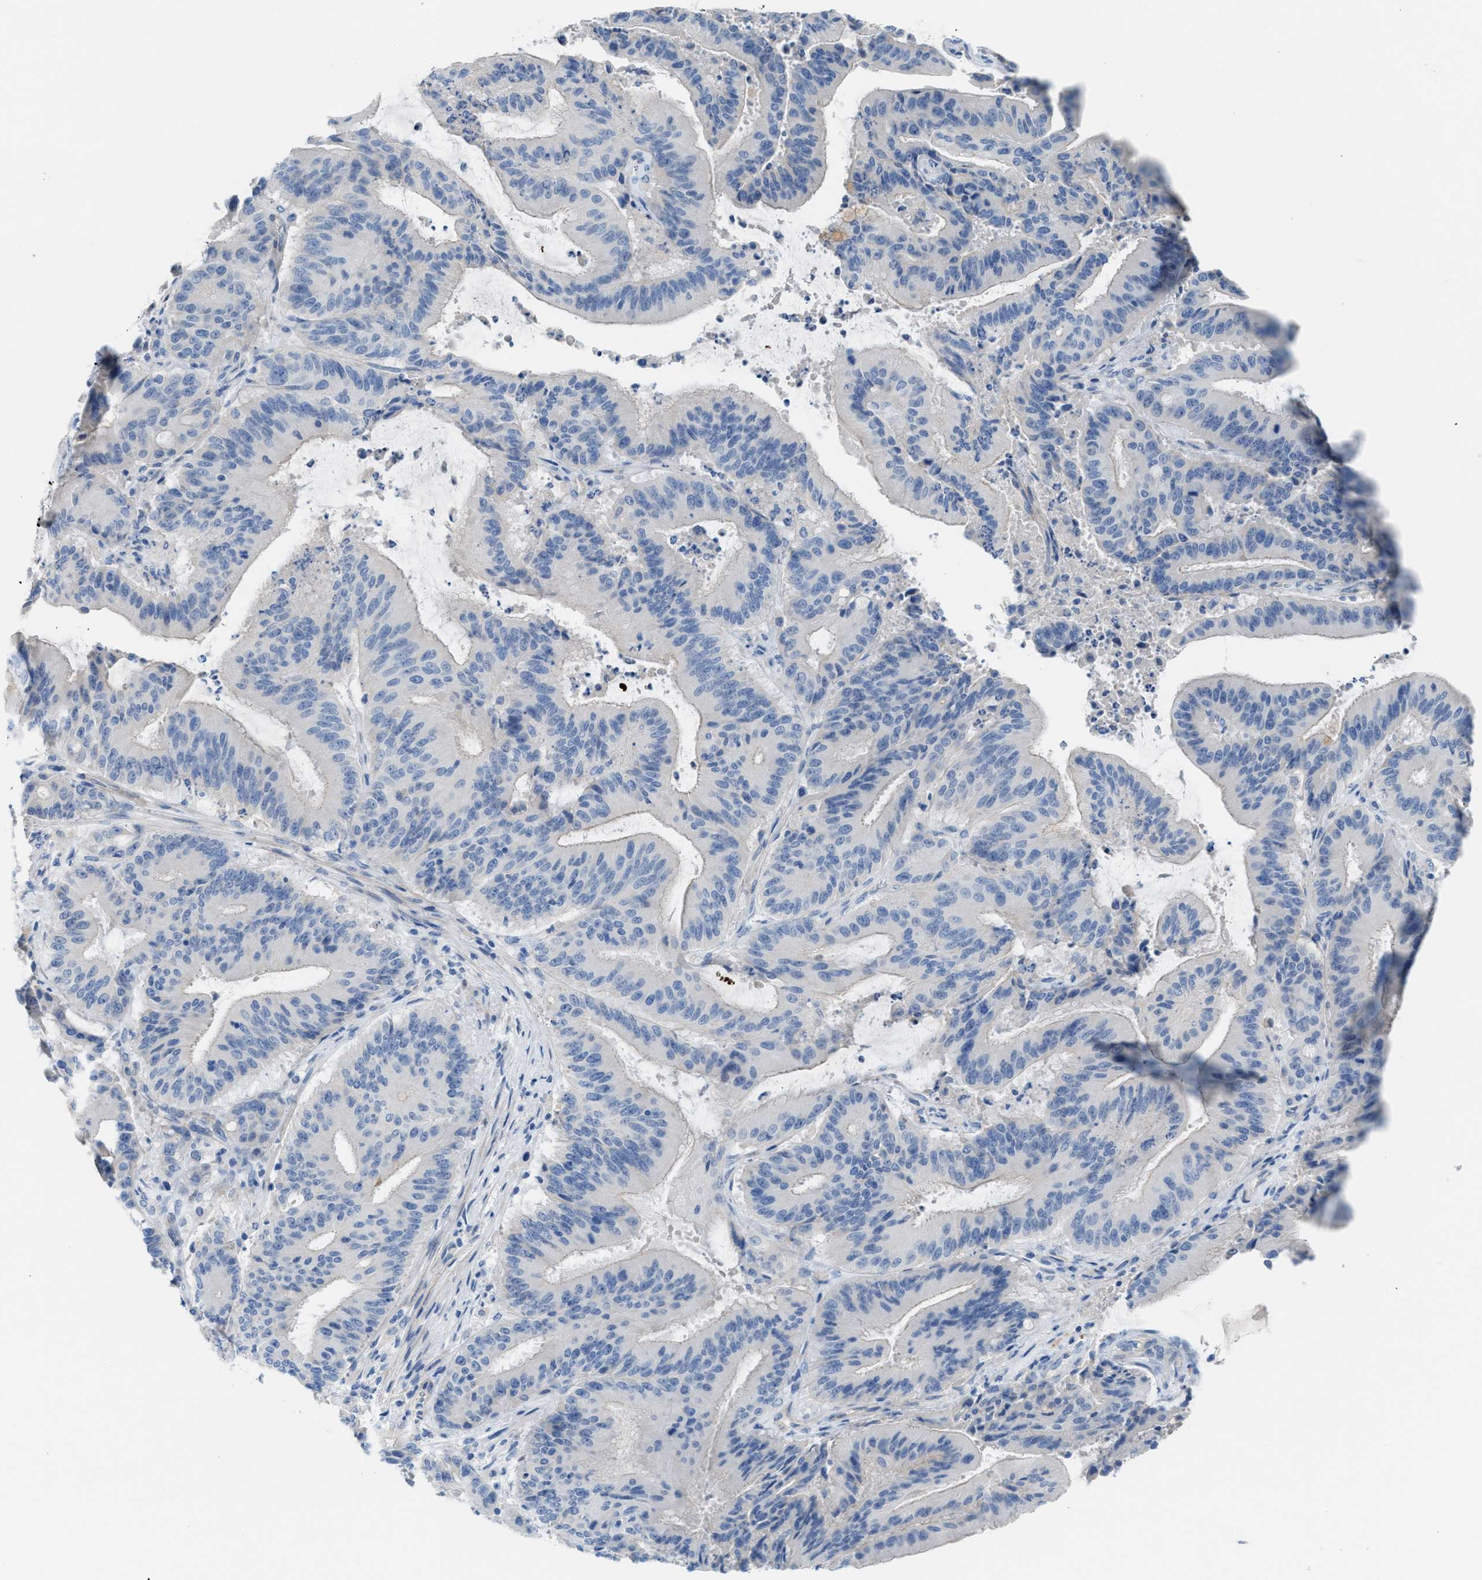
{"staining": {"intensity": "negative", "quantity": "none", "location": "none"}, "tissue": "liver cancer", "cell_type": "Tumor cells", "image_type": "cancer", "snomed": [{"axis": "morphology", "description": "Normal tissue, NOS"}, {"axis": "morphology", "description": "Cholangiocarcinoma"}, {"axis": "topography", "description": "Liver"}, {"axis": "topography", "description": "Peripheral nerve tissue"}], "caption": "Tumor cells are negative for protein expression in human cholangiocarcinoma (liver).", "gene": "ASPA", "patient": {"sex": "female", "age": 73}}